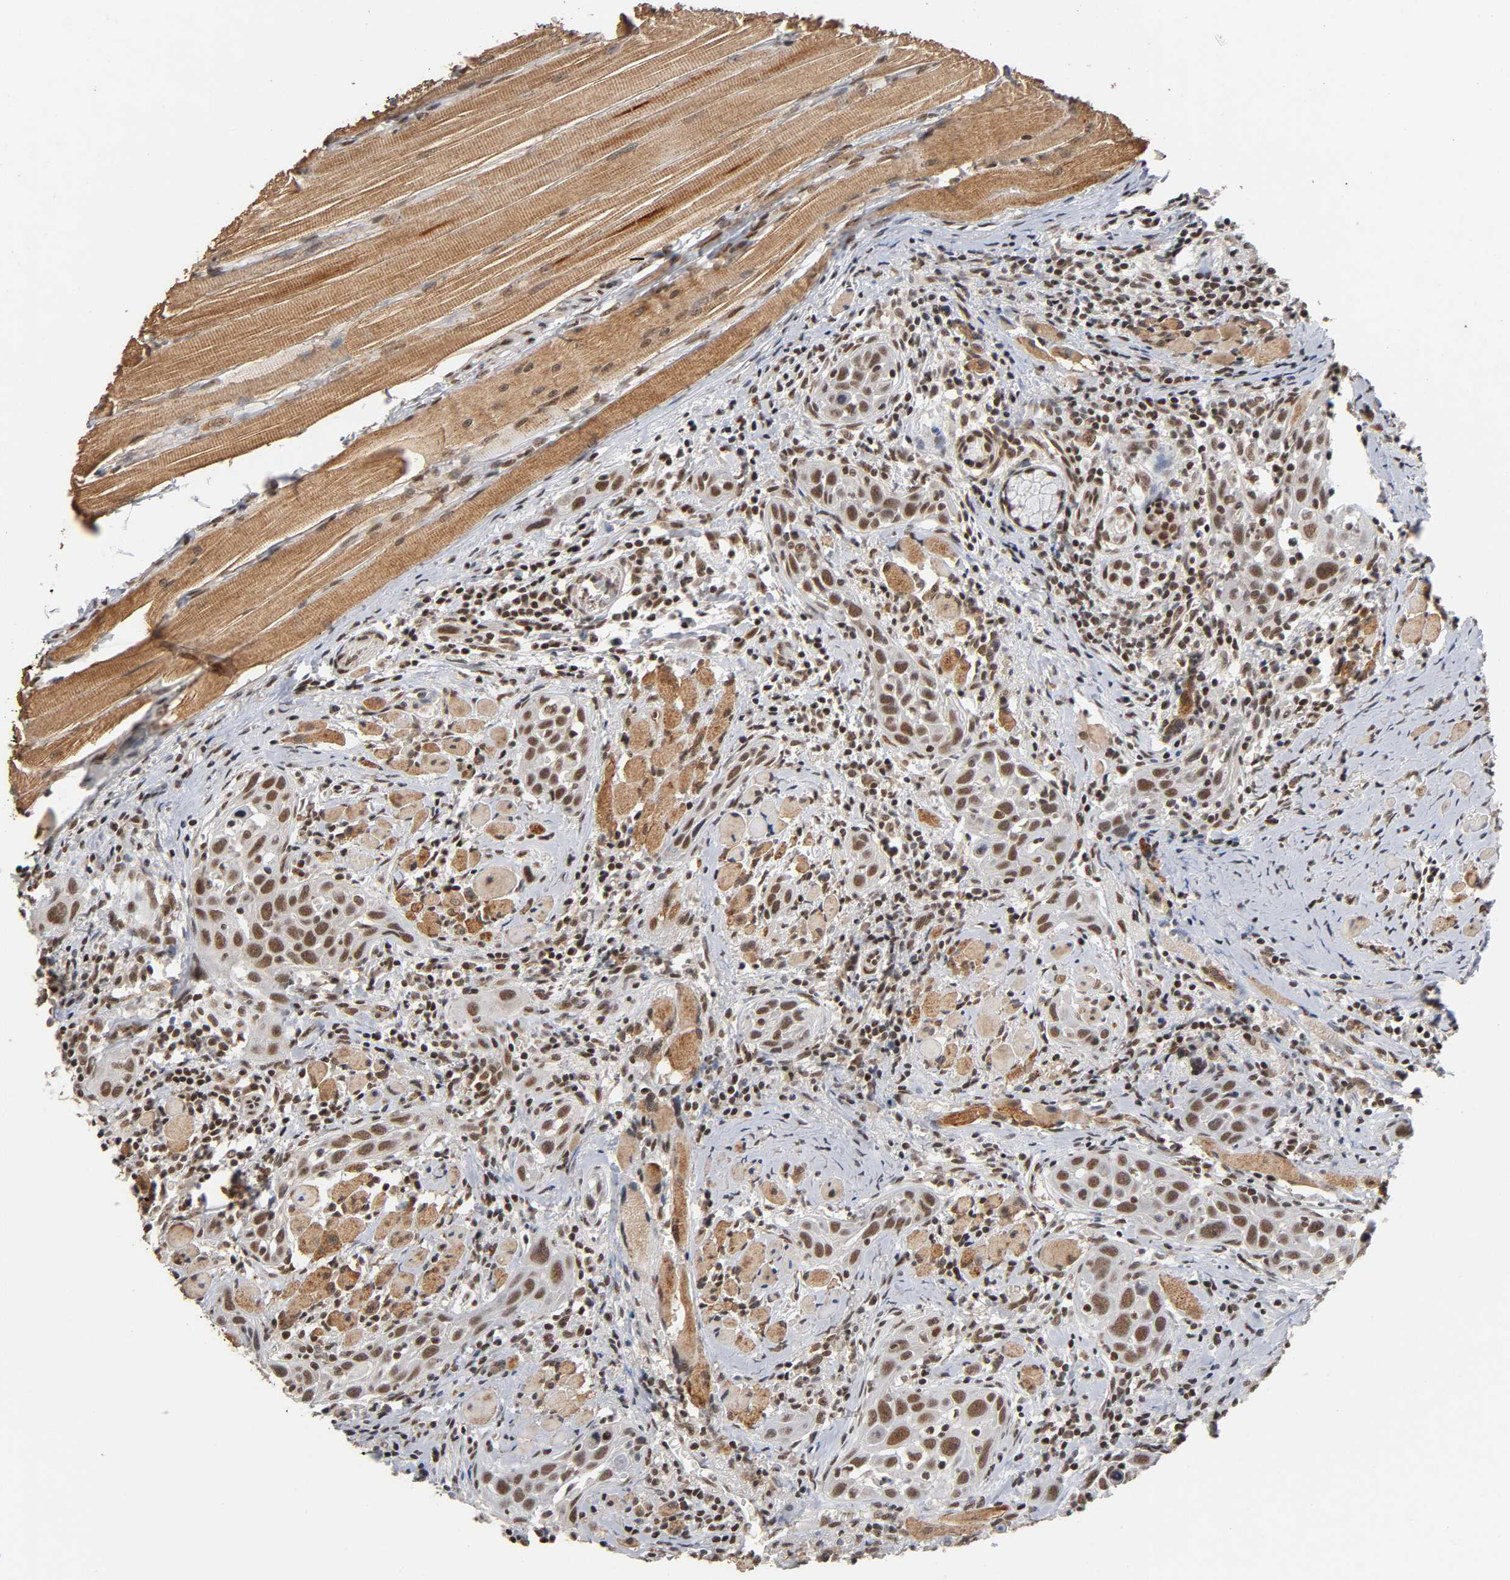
{"staining": {"intensity": "moderate", "quantity": ">75%", "location": "nuclear"}, "tissue": "head and neck cancer", "cell_type": "Tumor cells", "image_type": "cancer", "snomed": [{"axis": "morphology", "description": "Squamous cell carcinoma, NOS"}, {"axis": "topography", "description": "Oral tissue"}, {"axis": "topography", "description": "Head-Neck"}], "caption": "DAB immunohistochemical staining of human head and neck cancer reveals moderate nuclear protein positivity in about >75% of tumor cells.", "gene": "ZNF384", "patient": {"sex": "female", "age": 50}}